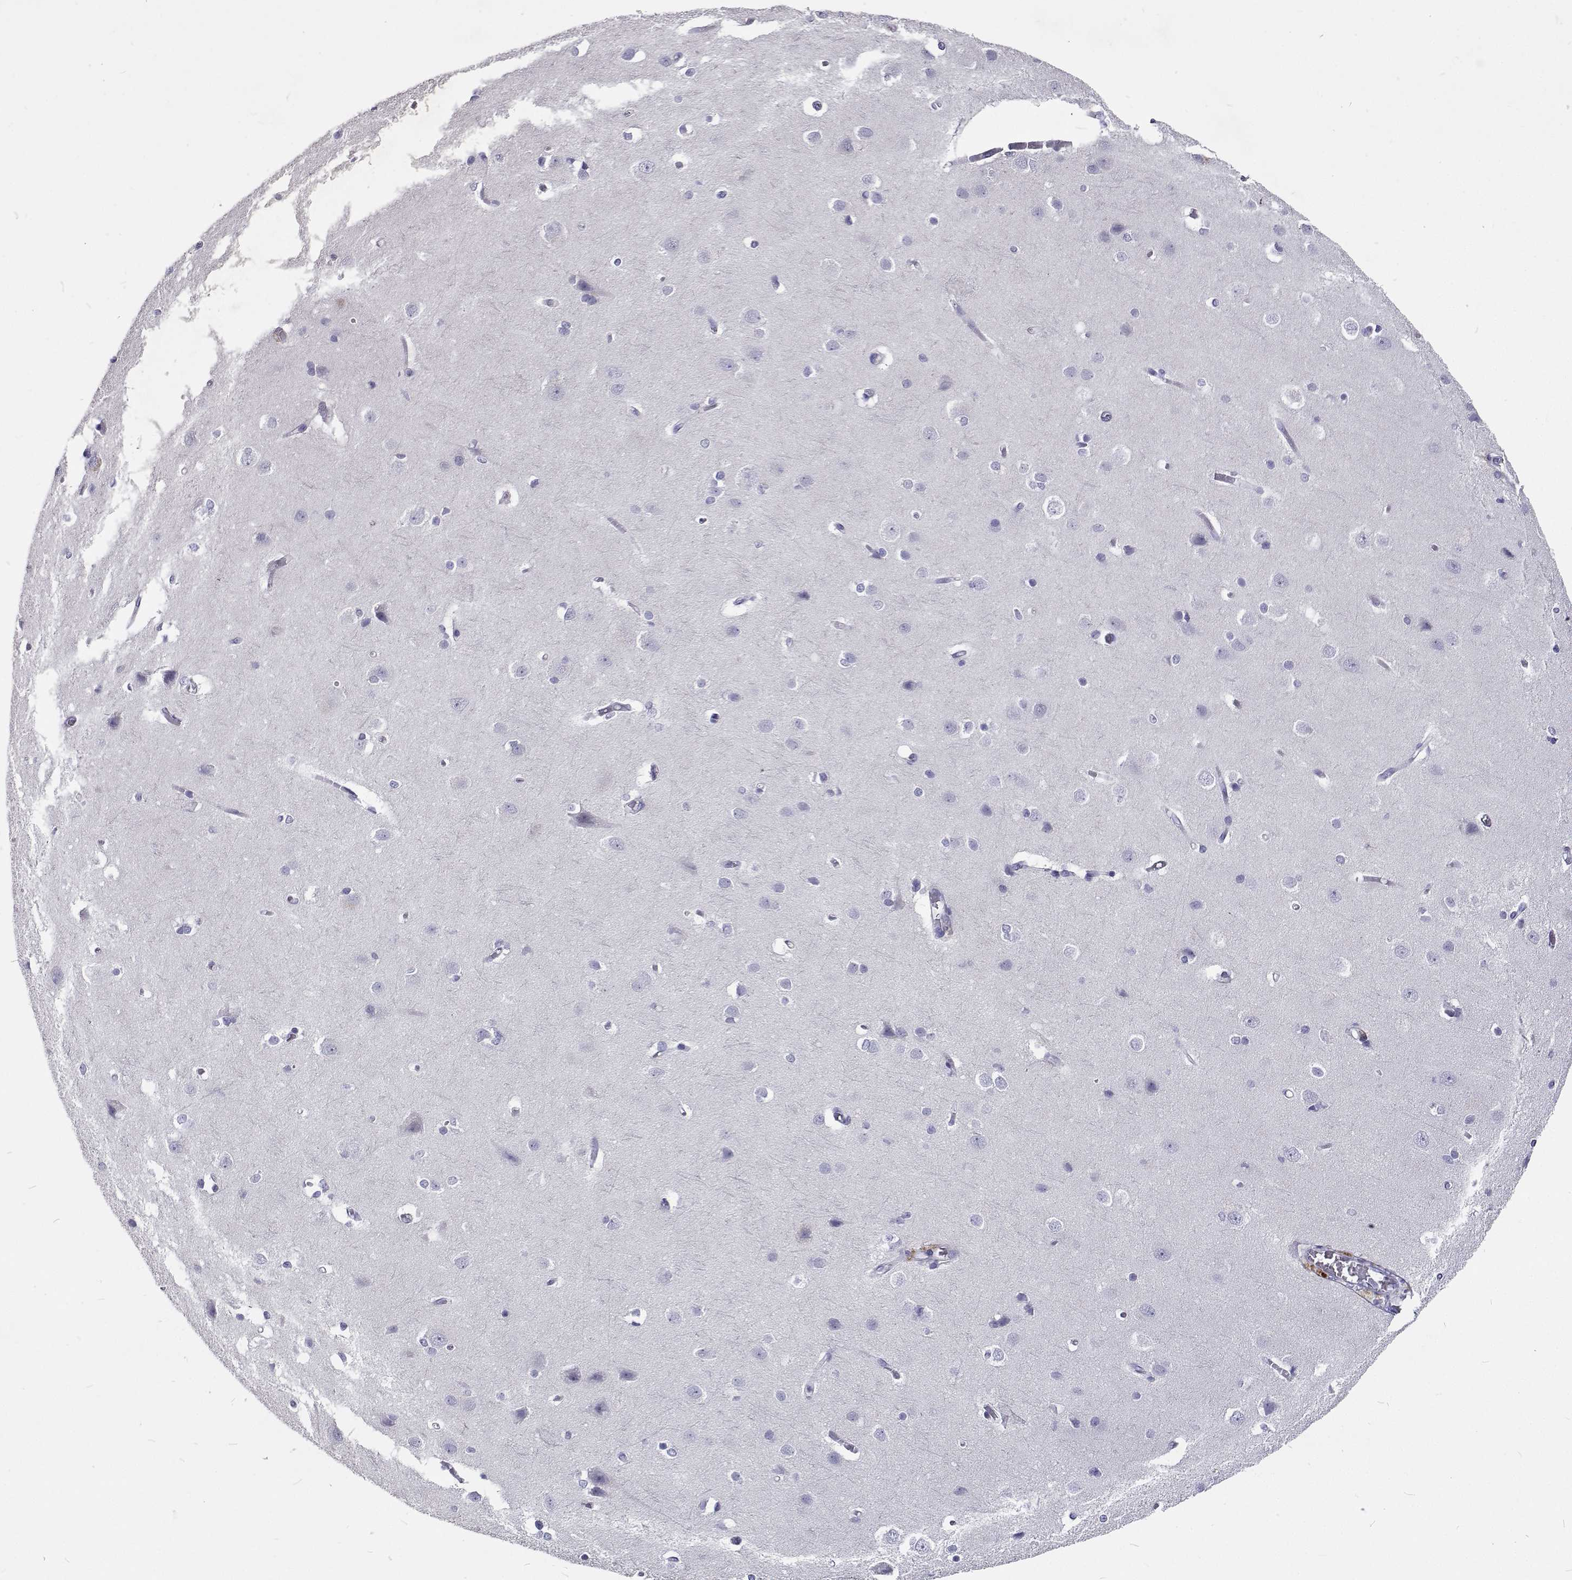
{"staining": {"intensity": "negative", "quantity": "none", "location": "none"}, "tissue": "cerebral cortex", "cell_type": "Endothelial cells", "image_type": "normal", "snomed": [{"axis": "morphology", "description": "Normal tissue, NOS"}, {"axis": "topography", "description": "Cerebral cortex"}], "caption": "Protein analysis of unremarkable cerebral cortex demonstrates no significant positivity in endothelial cells.", "gene": "CFAP44", "patient": {"sex": "male", "age": 37}}